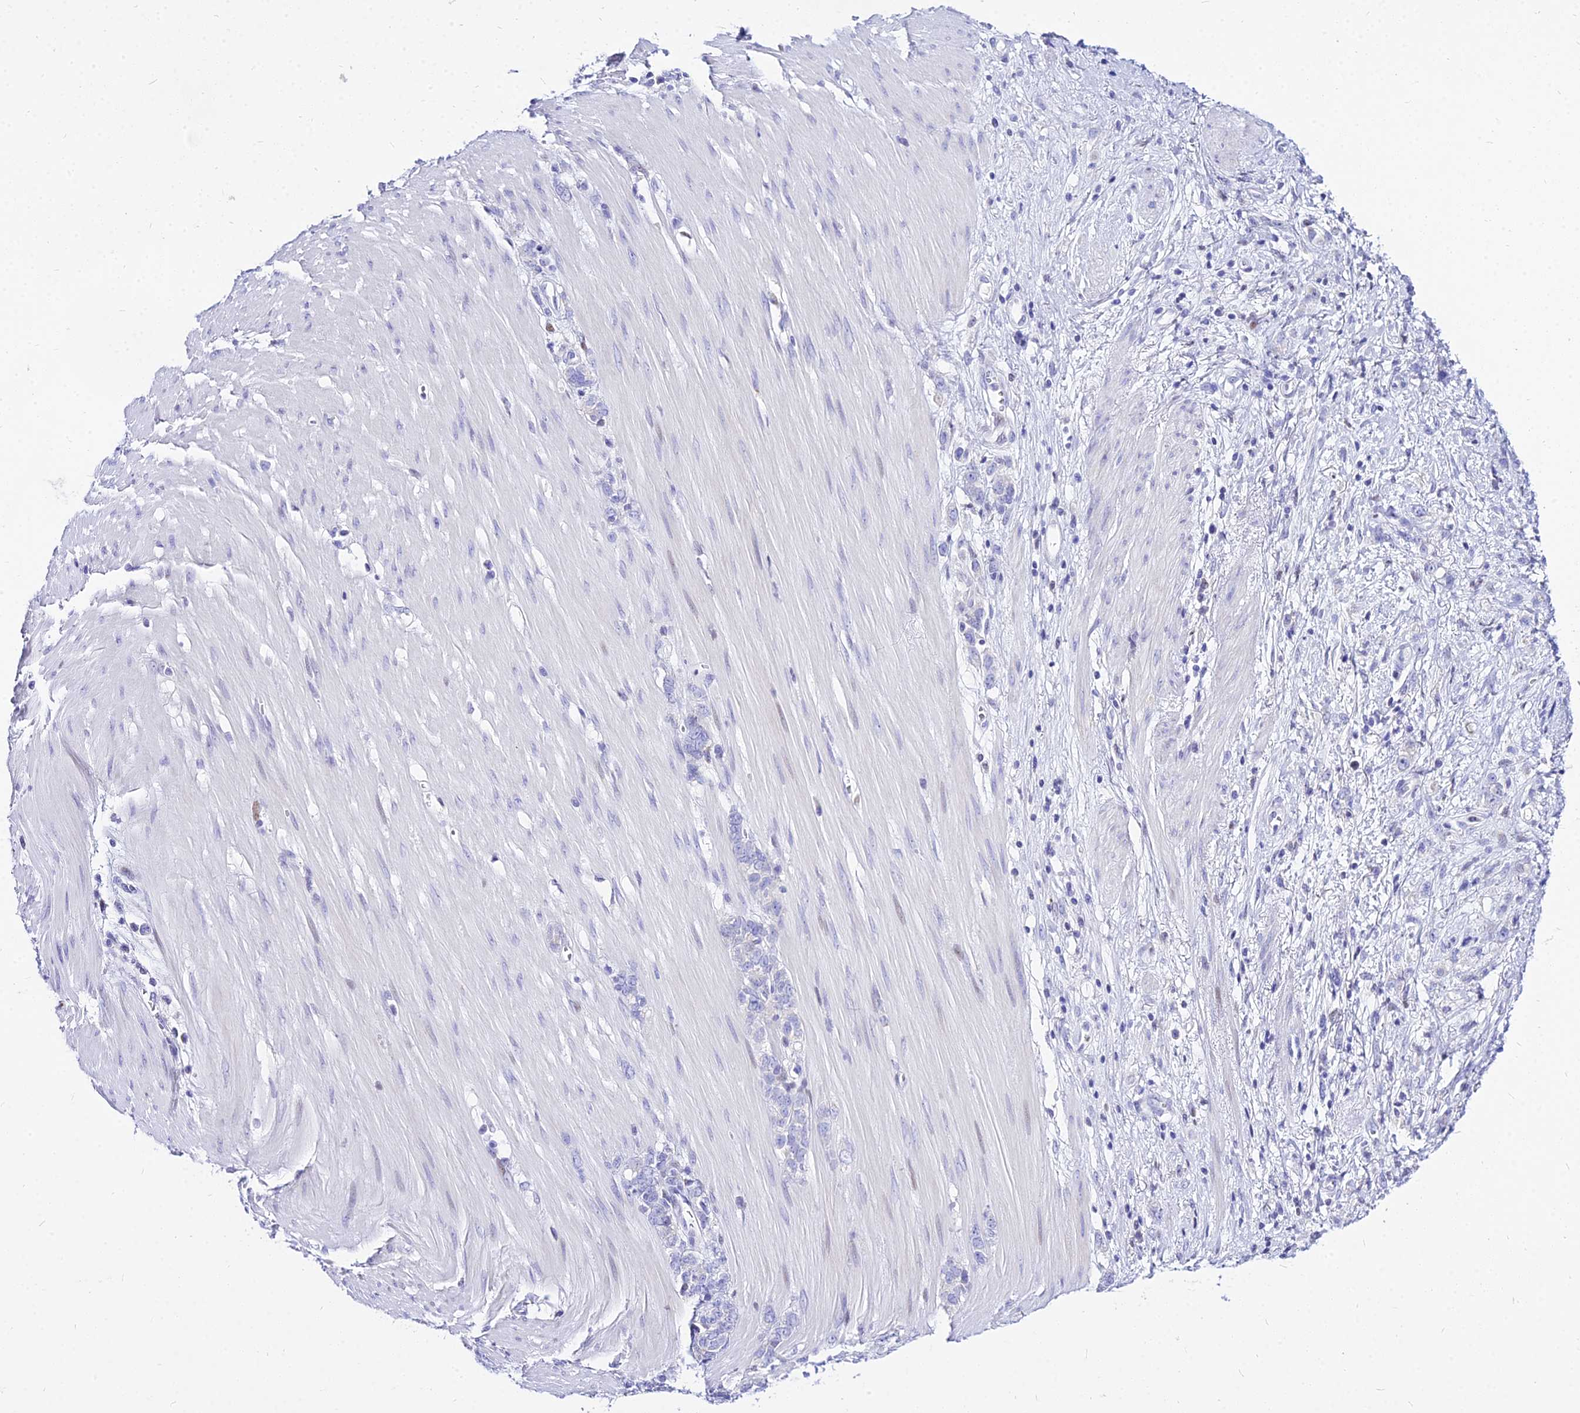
{"staining": {"intensity": "negative", "quantity": "none", "location": "none"}, "tissue": "stomach cancer", "cell_type": "Tumor cells", "image_type": "cancer", "snomed": [{"axis": "morphology", "description": "Adenocarcinoma, NOS"}, {"axis": "topography", "description": "Stomach"}], "caption": "The immunohistochemistry image has no significant positivity in tumor cells of stomach cancer (adenocarcinoma) tissue. (DAB (3,3'-diaminobenzidine) immunohistochemistry (IHC) visualized using brightfield microscopy, high magnification).", "gene": "CARD18", "patient": {"sex": "female", "age": 76}}